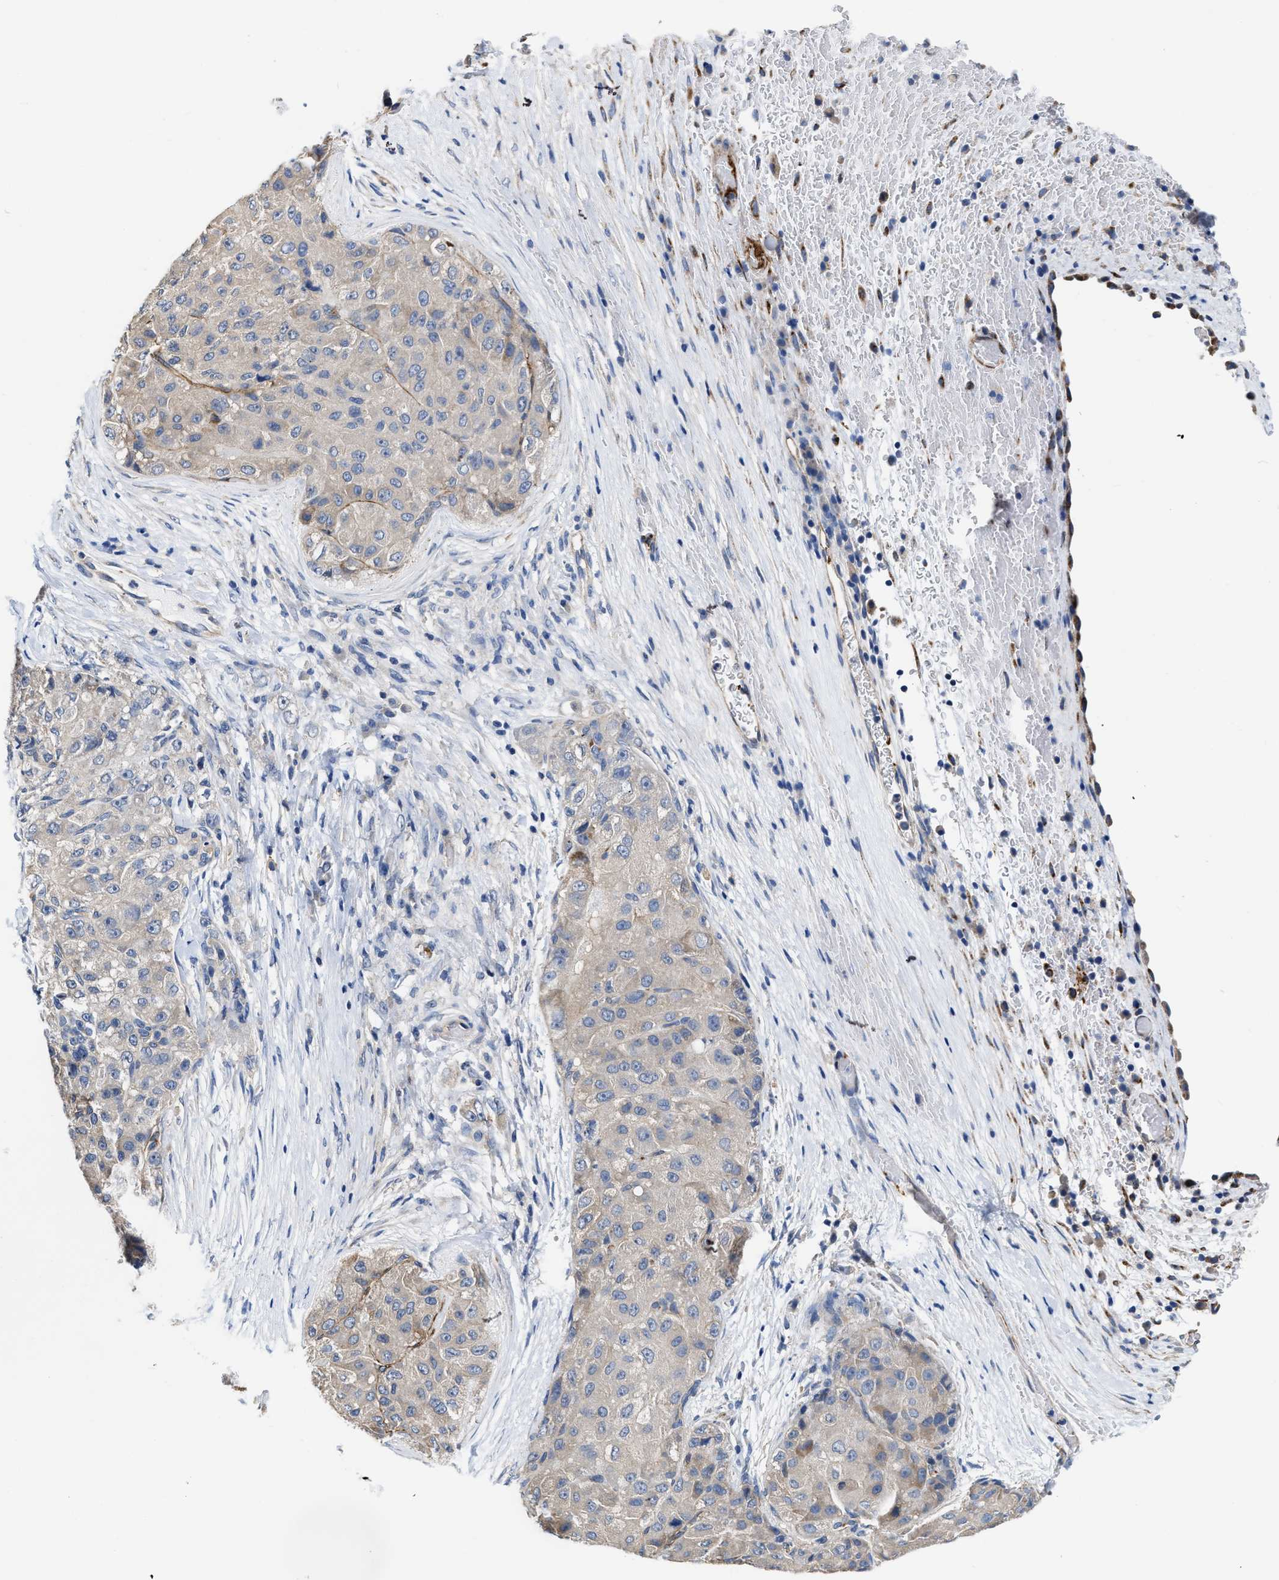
{"staining": {"intensity": "weak", "quantity": "<25%", "location": "cytoplasmic/membranous"}, "tissue": "liver cancer", "cell_type": "Tumor cells", "image_type": "cancer", "snomed": [{"axis": "morphology", "description": "Carcinoma, Hepatocellular, NOS"}, {"axis": "topography", "description": "Liver"}], "caption": "IHC of hepatocellular carcinoma (liver) reveals no staining in tumor cells.", "gene": "C22orf42", "patient": {"sex": "male", "age": 80}}